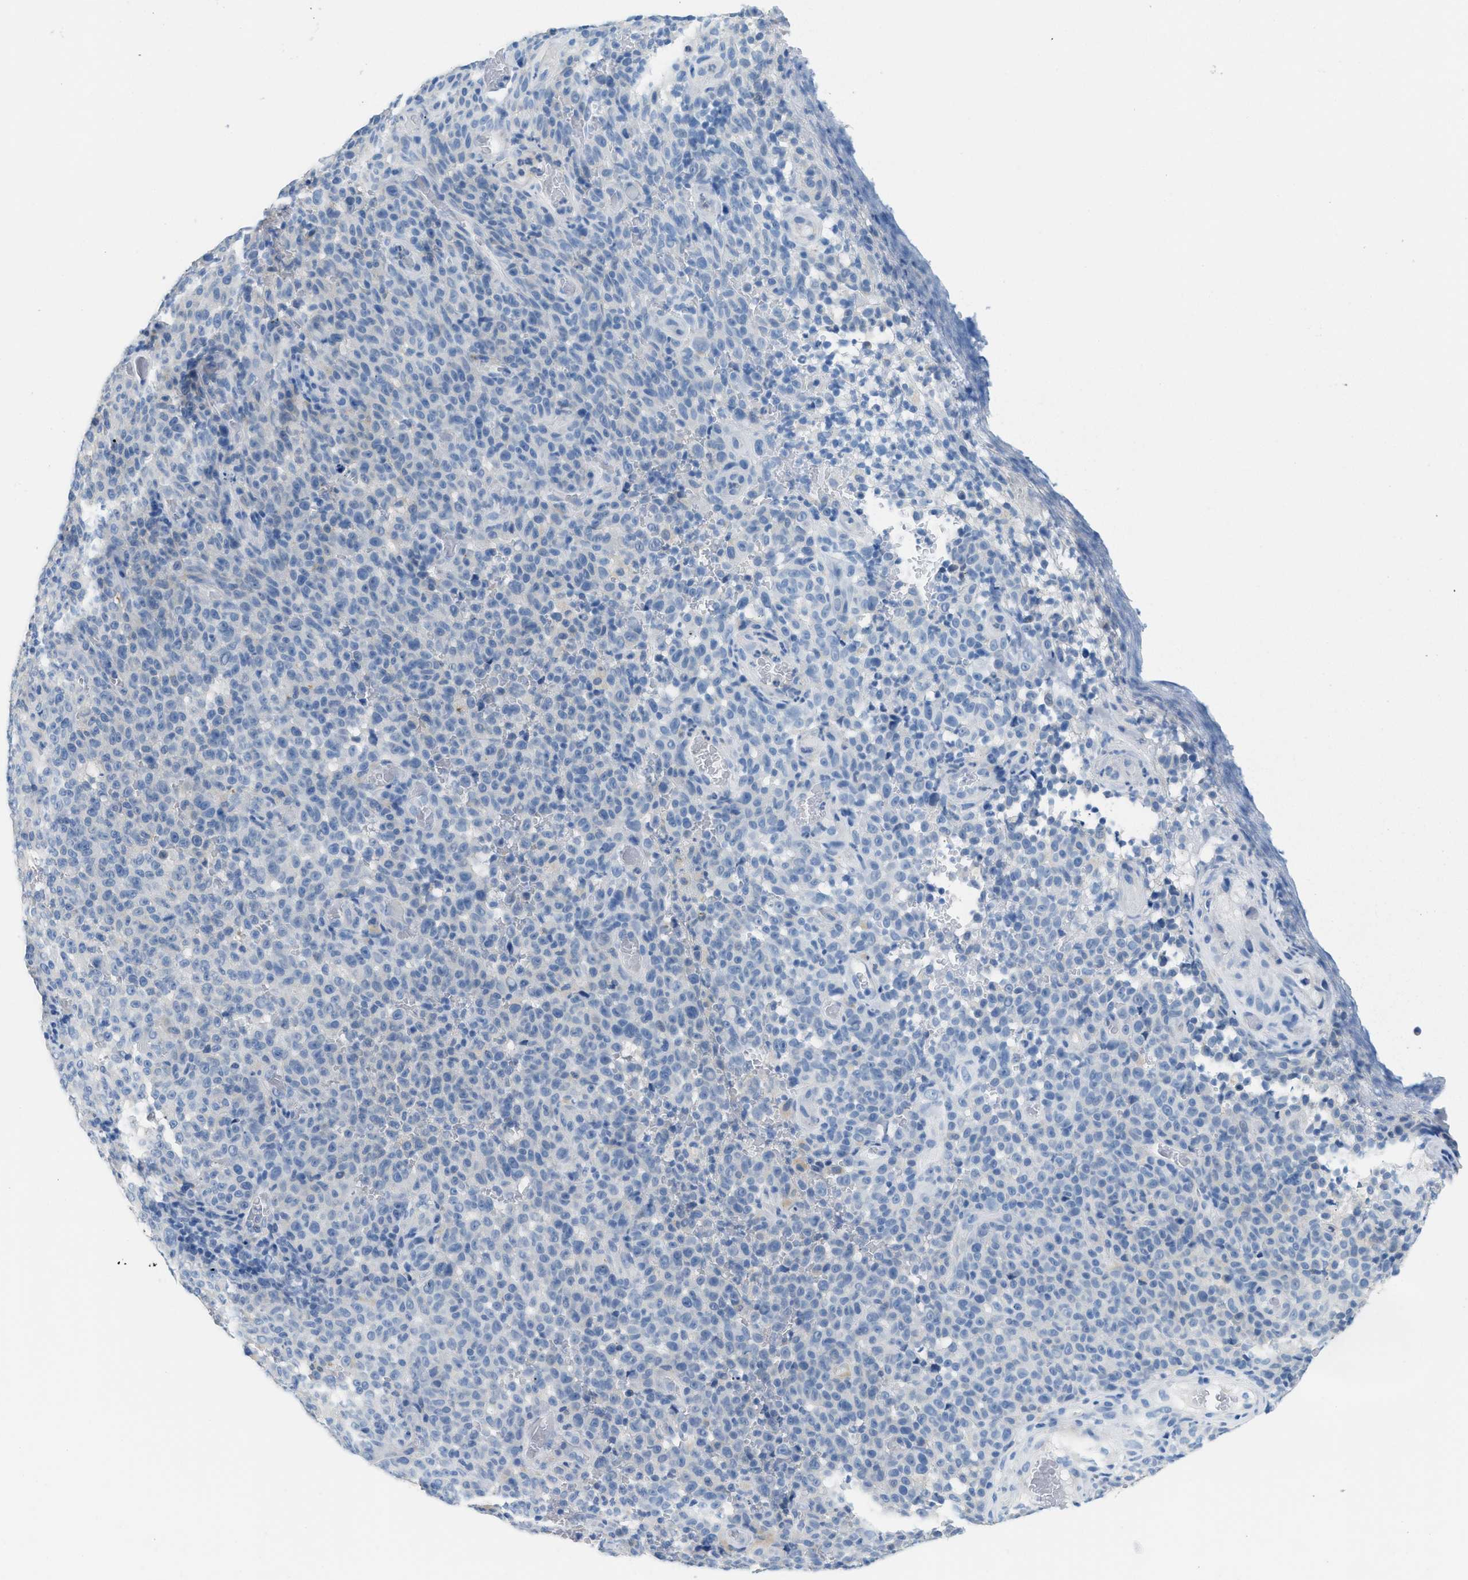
{"staining": {"intensity": "negative", "quantity": "none", "location": "none"}, "tissue": "melanoma", "cell_type": "Tumor cells", "image_type": "cancer", "snomed": [{"axis": "morphology", "description": "Malignant melanoma, NOS"}, {"axis": "topography", "description": "Skin"}], "caption": "Photomicrograph shows no protein staining in tumor cells of melanoma tissue. The staining was performed using DAB to visualize the protein expression in brown, while the nuclei were stained in blue with hematoxylin (Magnification: 20x).", "gene": "SPAM1", "patient": {"sex": "female", "age": 82}}